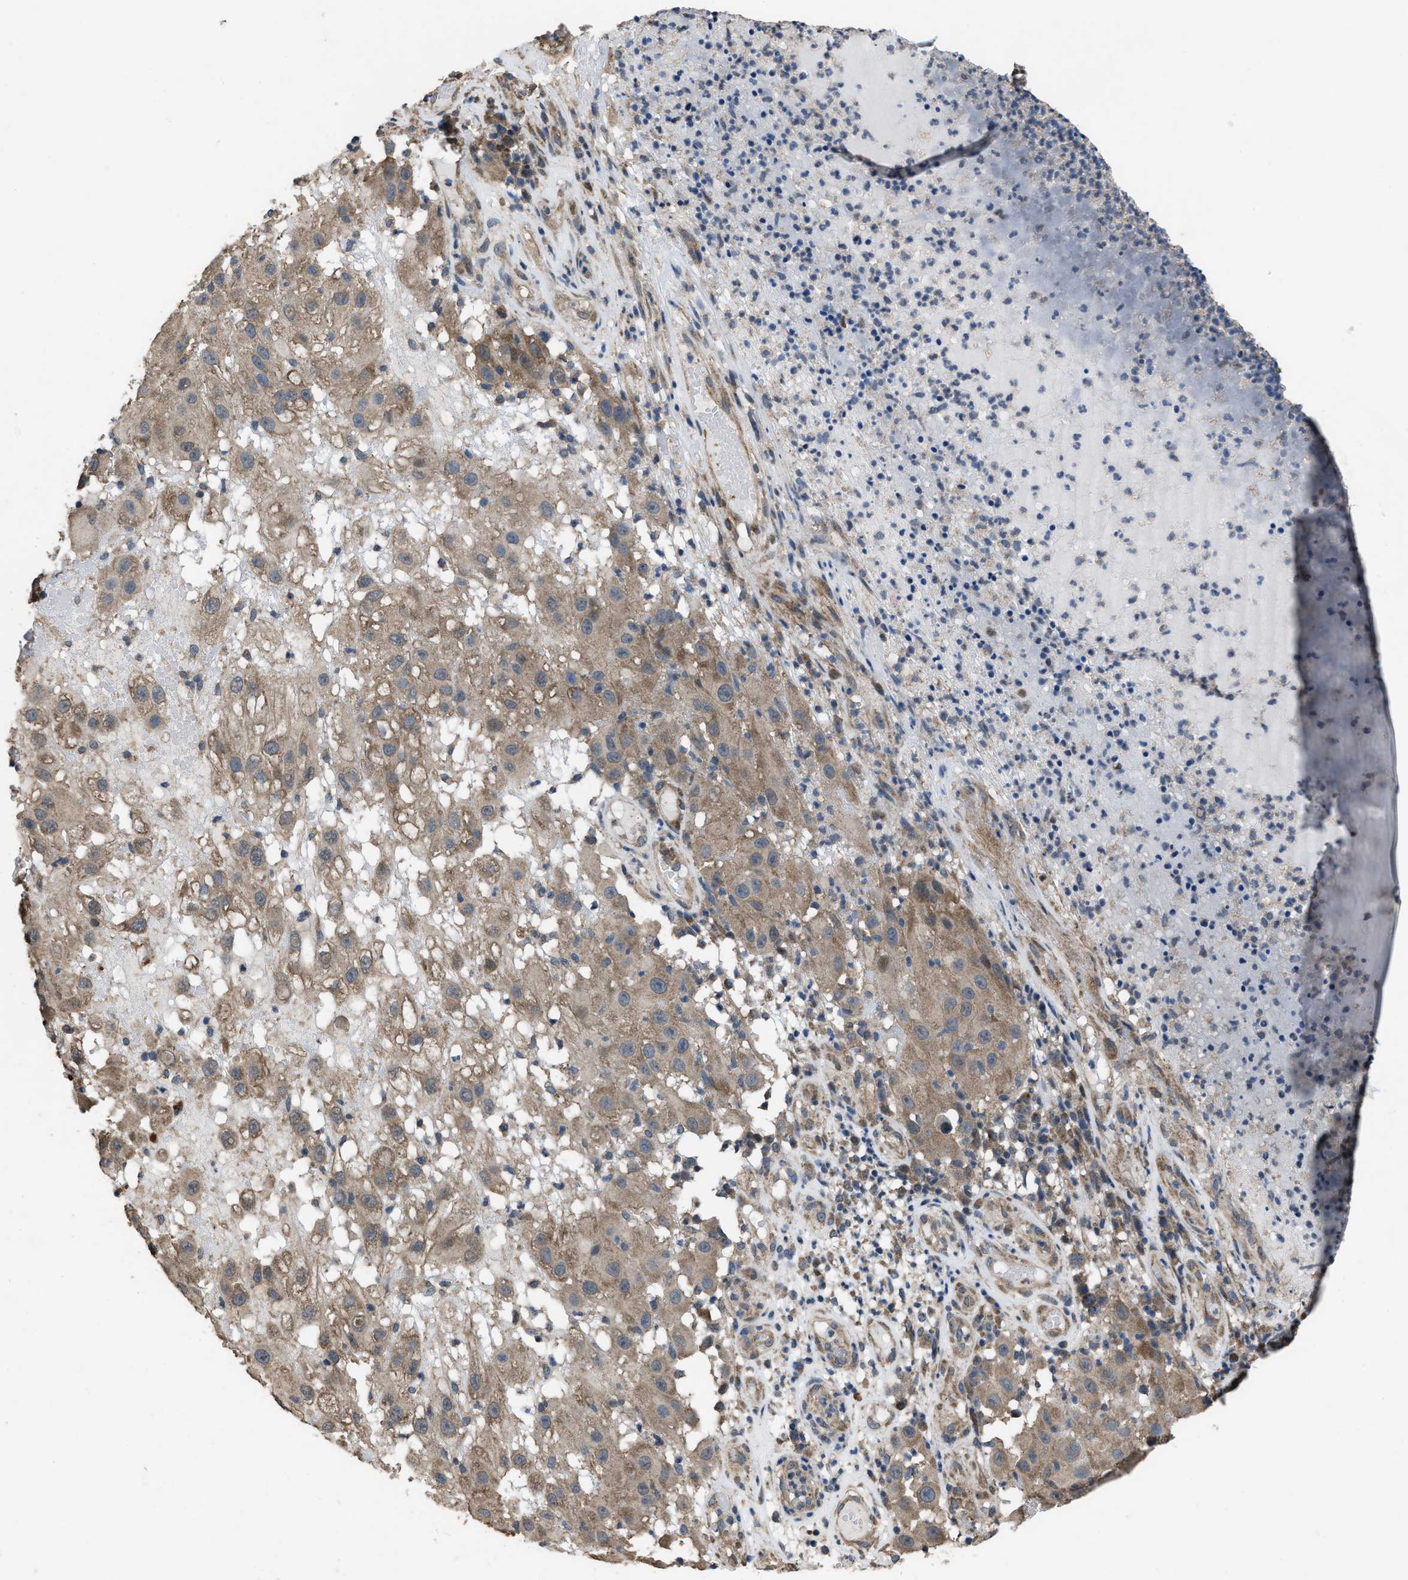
{"staining": {"intensity": "weak", "quantity": ">75%", "location": "cytoplasmic/membranous"}, "tissue": "melanoma", "cell_type": "Tumor cells", "image_type": "cancer", "snomed": [{"axis": "morphology", "description": "Malignant melanoma, NOS"}, {"axis": "topography", "description": "Skin"}], "caption": "IHC of melanoma displays low levels of weak cytoplasmic/membranous expression in about >75% of tumor cells.", "gene": "ARL6", "patient": {"sex": "female", "age": 81}}